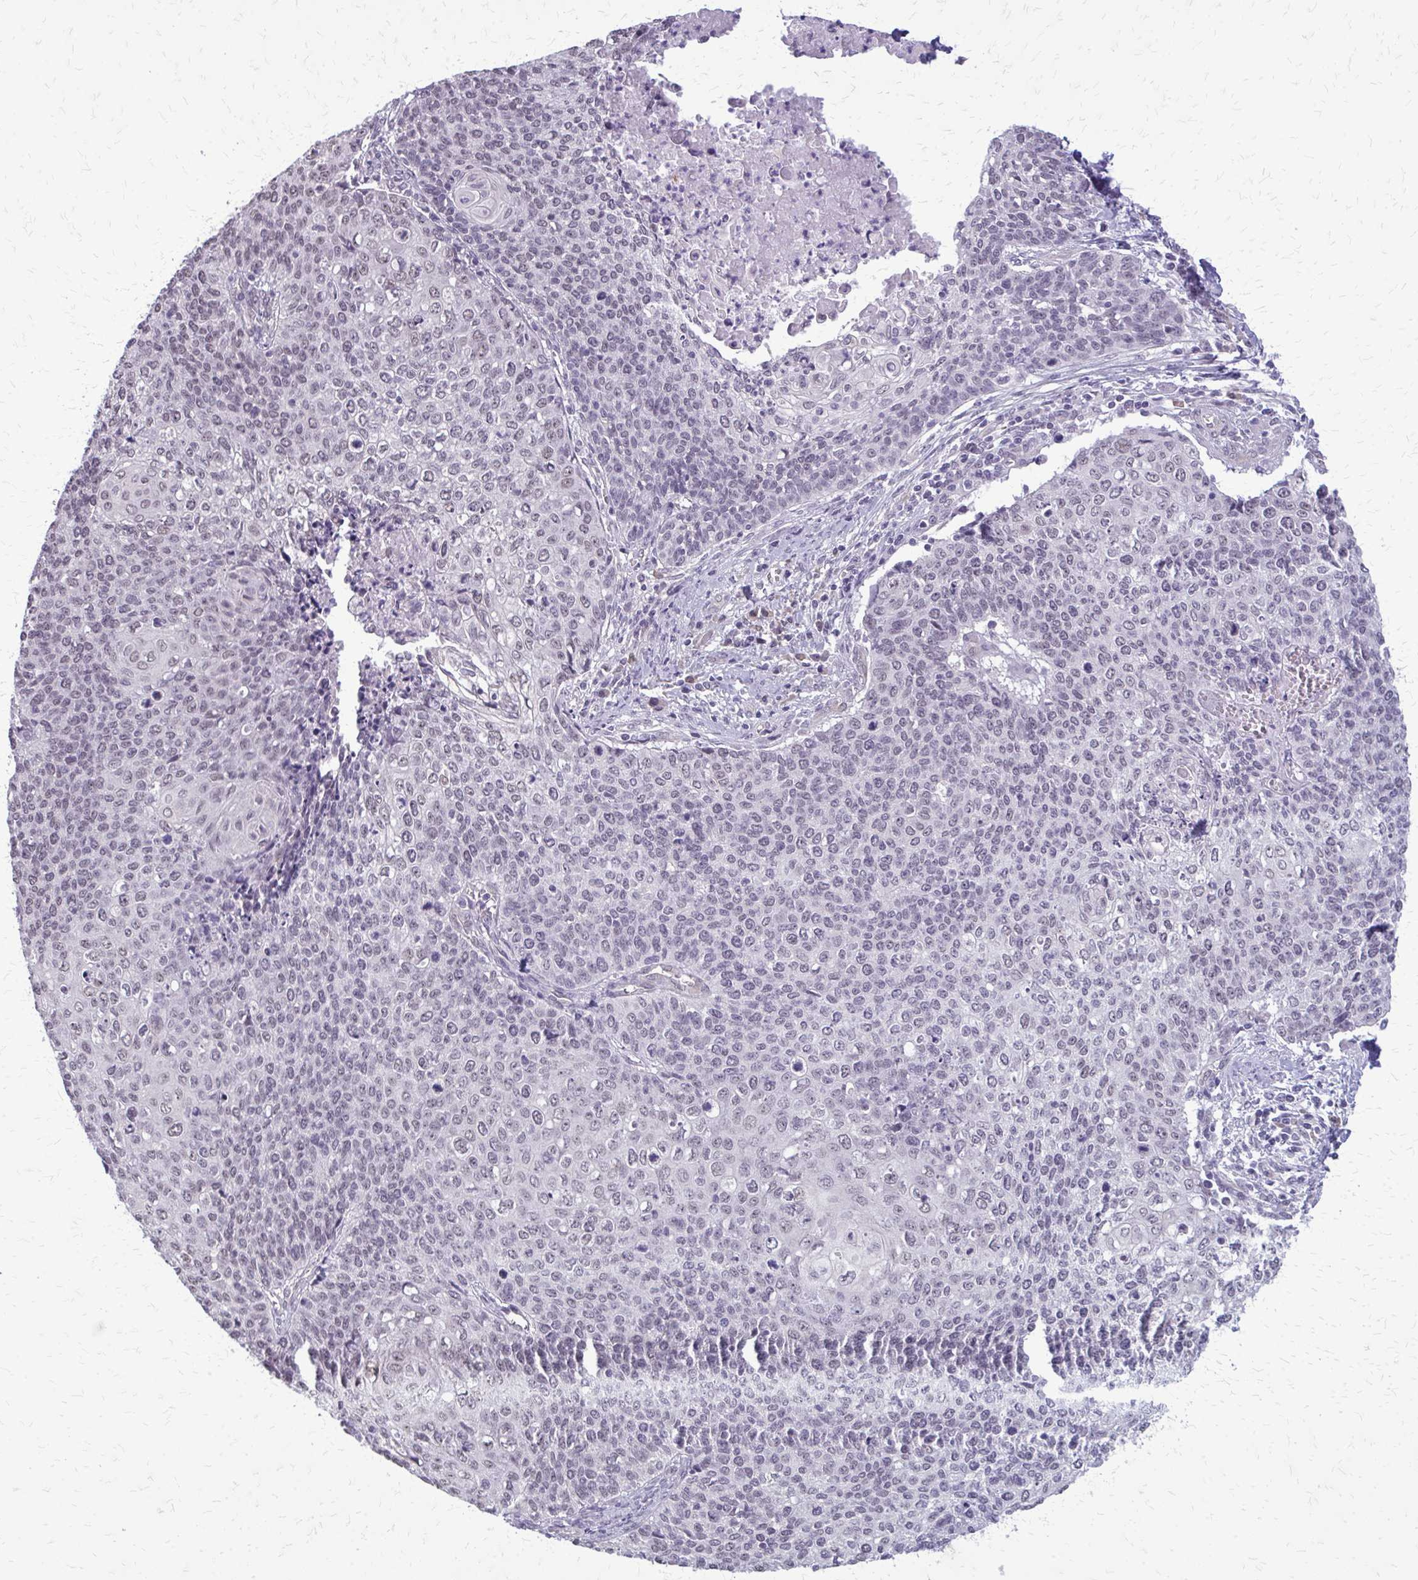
{"staining": {"intensity": "negative", "quantity": "none", "location": "none"}, "tissue": "cervical cancer", "cell_type": "Tumor cells", "image_type": "cancer", "snomed": [{"axis": "morphology", "description": "Squamous cell carcinoma, NOS"}, {"axis": "topography", "description": "Cervix"}], "caption": "High magnification brightfield microscopy of squamous cell carcinoma (cervical) stained with DAB (3,3'-diaminobenzidine) (brown) and counterstained with hematoxylin (blue): tumor cells show no significant staining.", "gene": "PLCB1", "patient": {"sex": "female", "age": 39}}